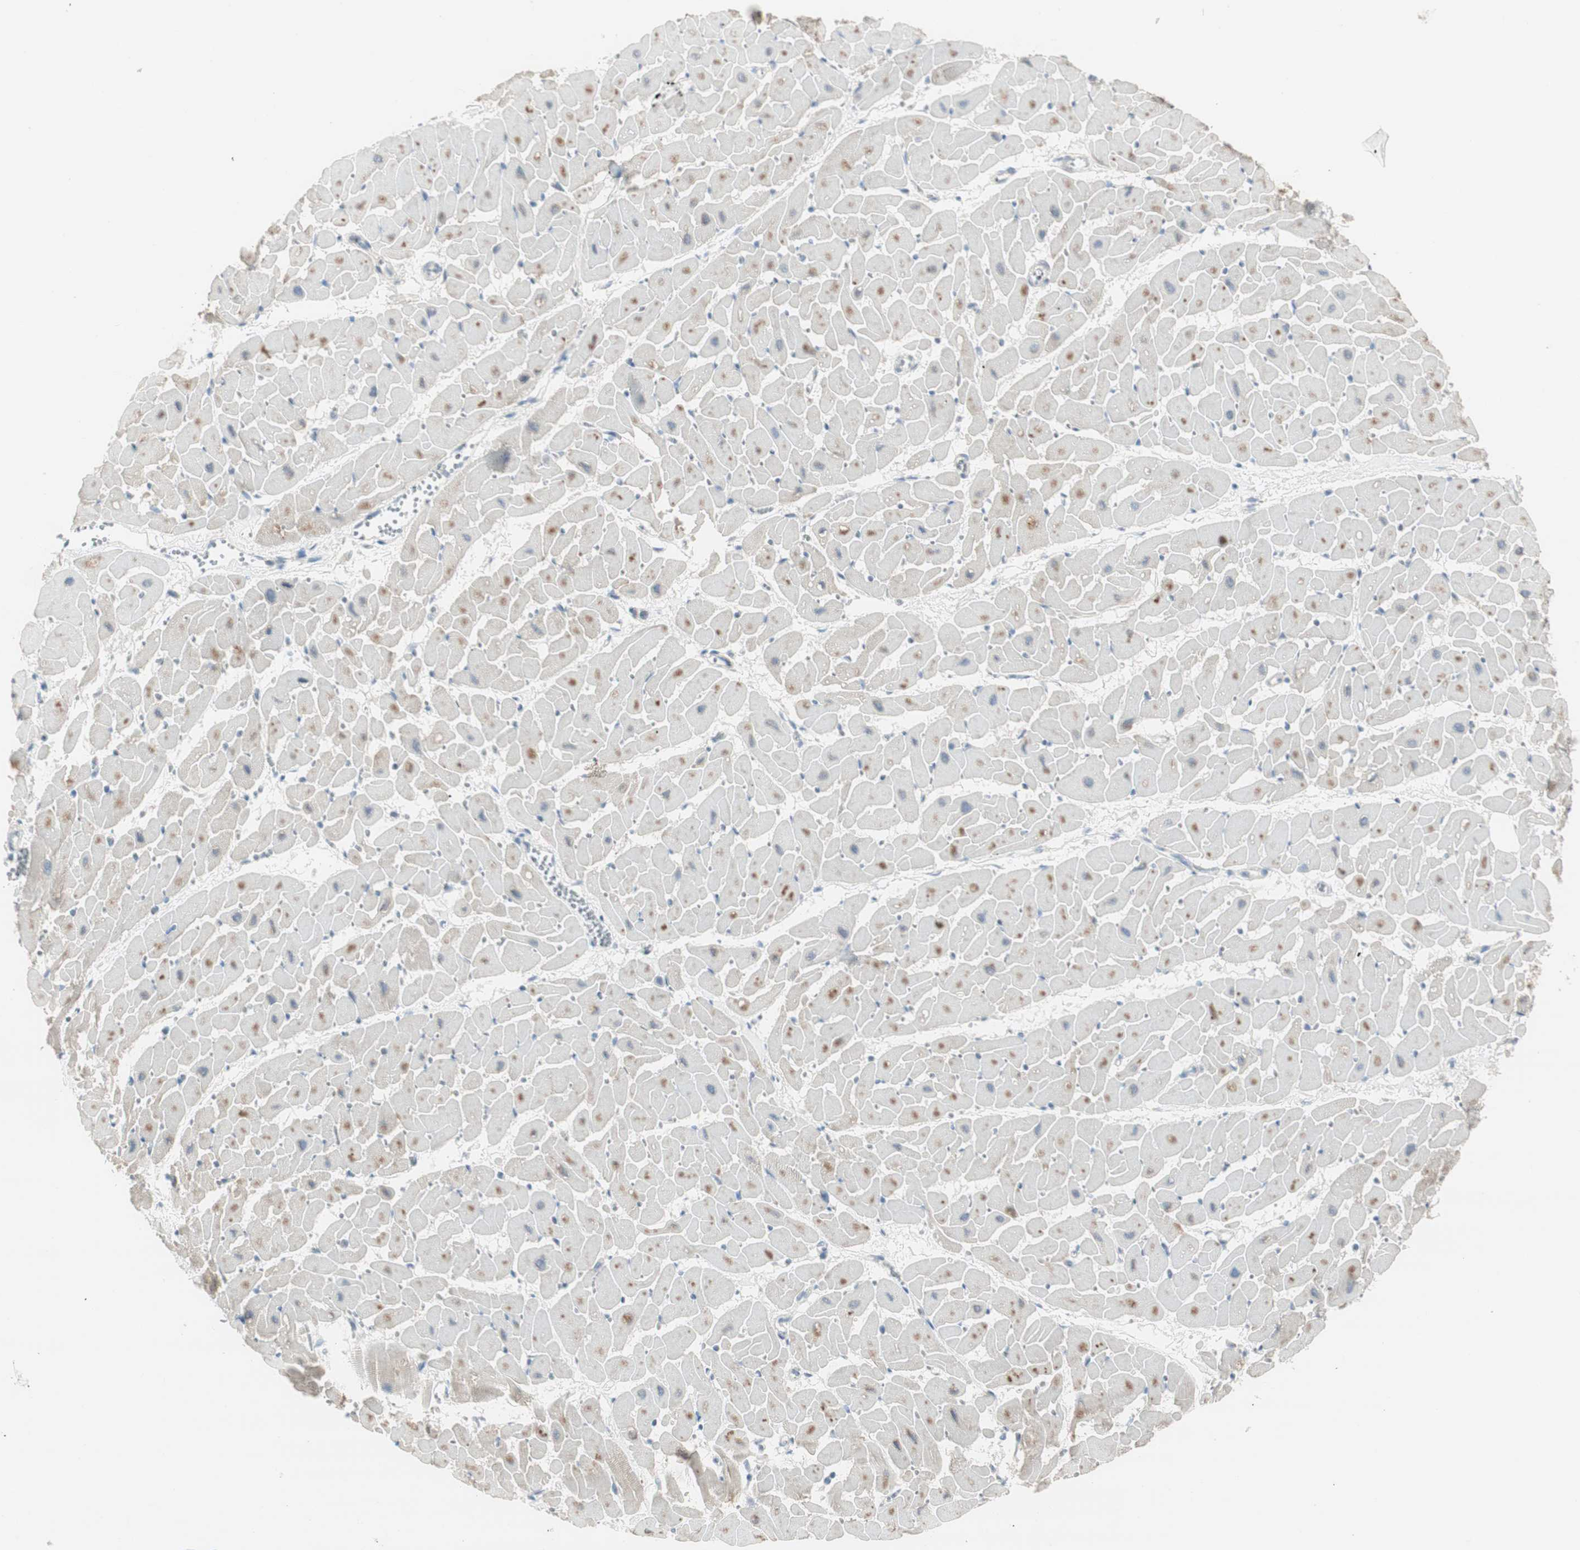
{"staining": {"intensity": "moderate", "quantity": "25%-75%", "location": "cytoplasmic/membranous"}, "tissue": "heart muscle", "cell_type": "Cardiomyocytes", "image_type": "normal", "snomed": [{"axis": "morphology", "description": "Normal tissue, NOS"}, {"axis": "topography", "description": "Heart"}], "caption": "A brown stain labels moderate cytoplasmic/membranous expression of a protein in cardiomyocytes of benign human heart muscle. (DAB IHC, brown staining for protein, blue staining for nuclei).", "gene": "EVA1A", "patient": {"sex": "female", "age": 19}}